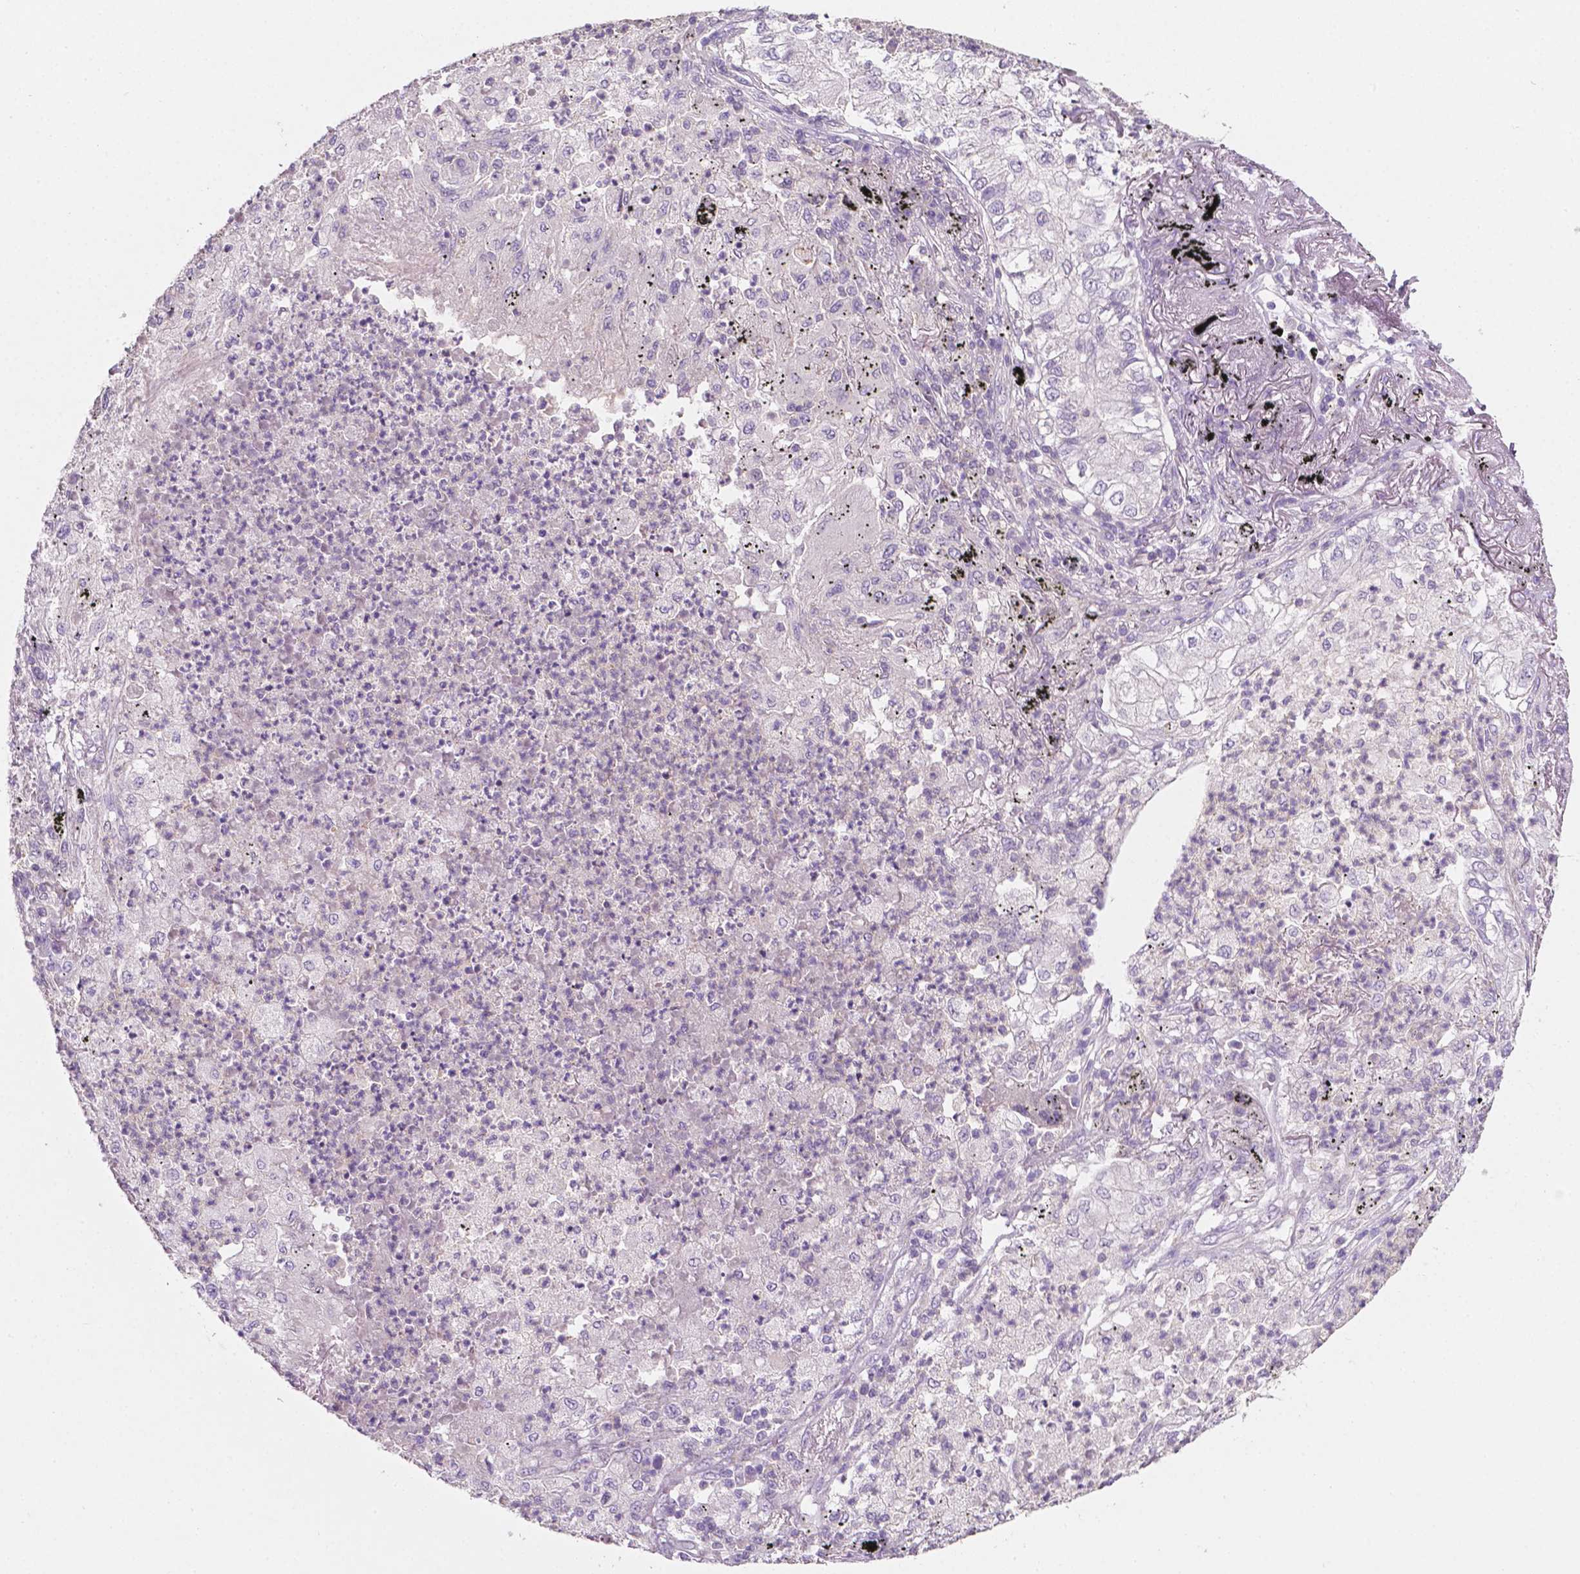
{"staining": {"intensity": "negative", "quantity": "none", "location": "none"}, "tissue": "lung cancer", "cell_type": "Tumor cells", "image_type": "cancer", "snomed": [{"axis": "morphology", "description": "Adenocarcinoma, NOS"}, {"axis": "topography", "description": "Lung"}], "caption": "An image of adenocarcinoma (lung) stained for a protein reveals no brown staining in tumor cells.", "gene": "EGFR", "patient": {"sex": "female", "age": 73}}